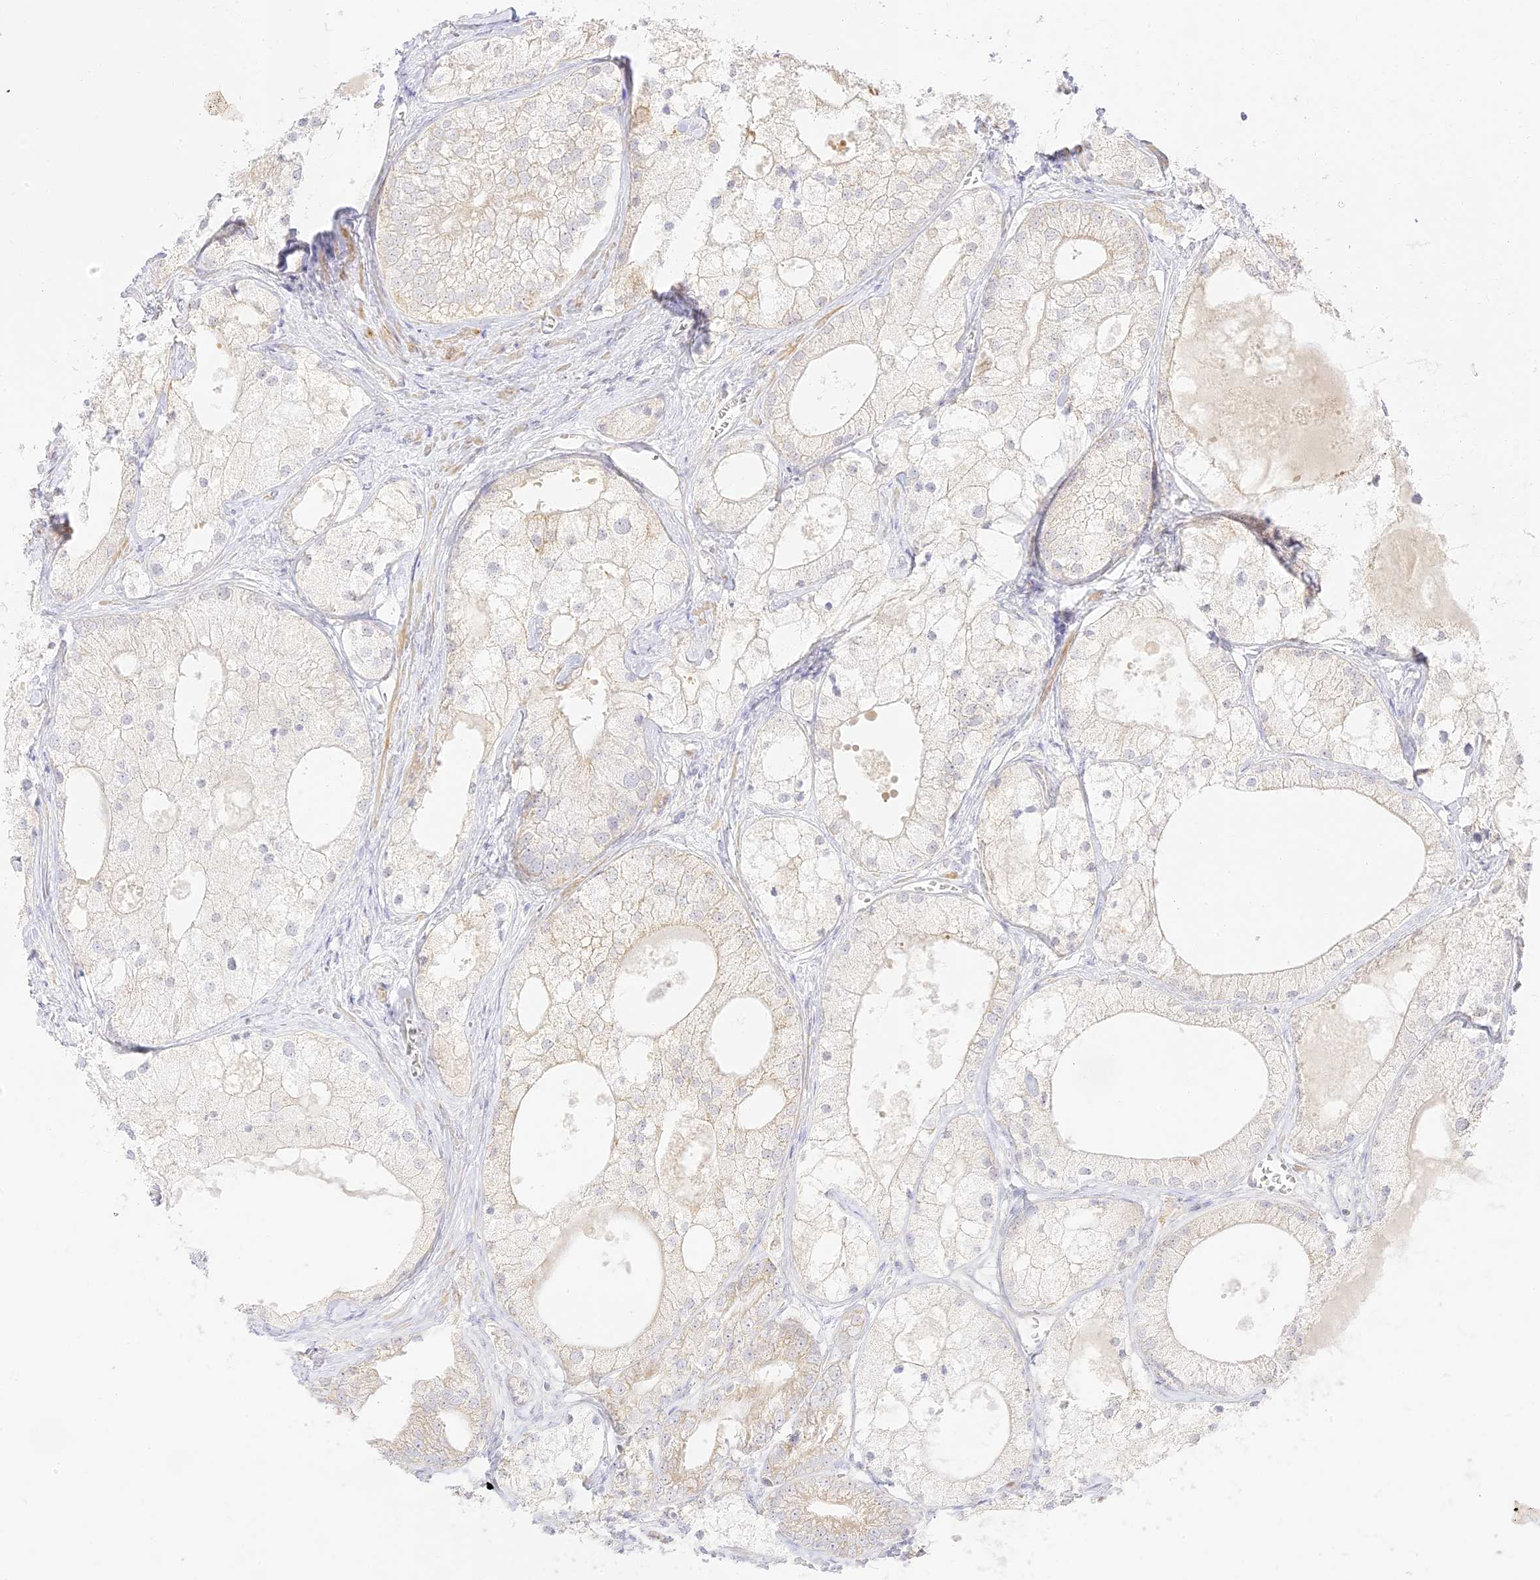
{"staining": {"intensity": "negative", "quantity": "none", "location": "none"}, "tissue": "prostate cancer", "cell_type": "Tumor cells", "image_type": "cancer", "snomed": [{"axis": "morphology", "description": "Adenocarcinoma, Low grade"}, {"axis": "topography", "description": "Prostate"}], "caption": "A micrograph of prostate cancer (low-grade adenocarcinoma) stained for a protein exhibits no brown staining in tumor cells.", "gene": "LRRC15", "patient": {"sex": "male", "age": 69}}